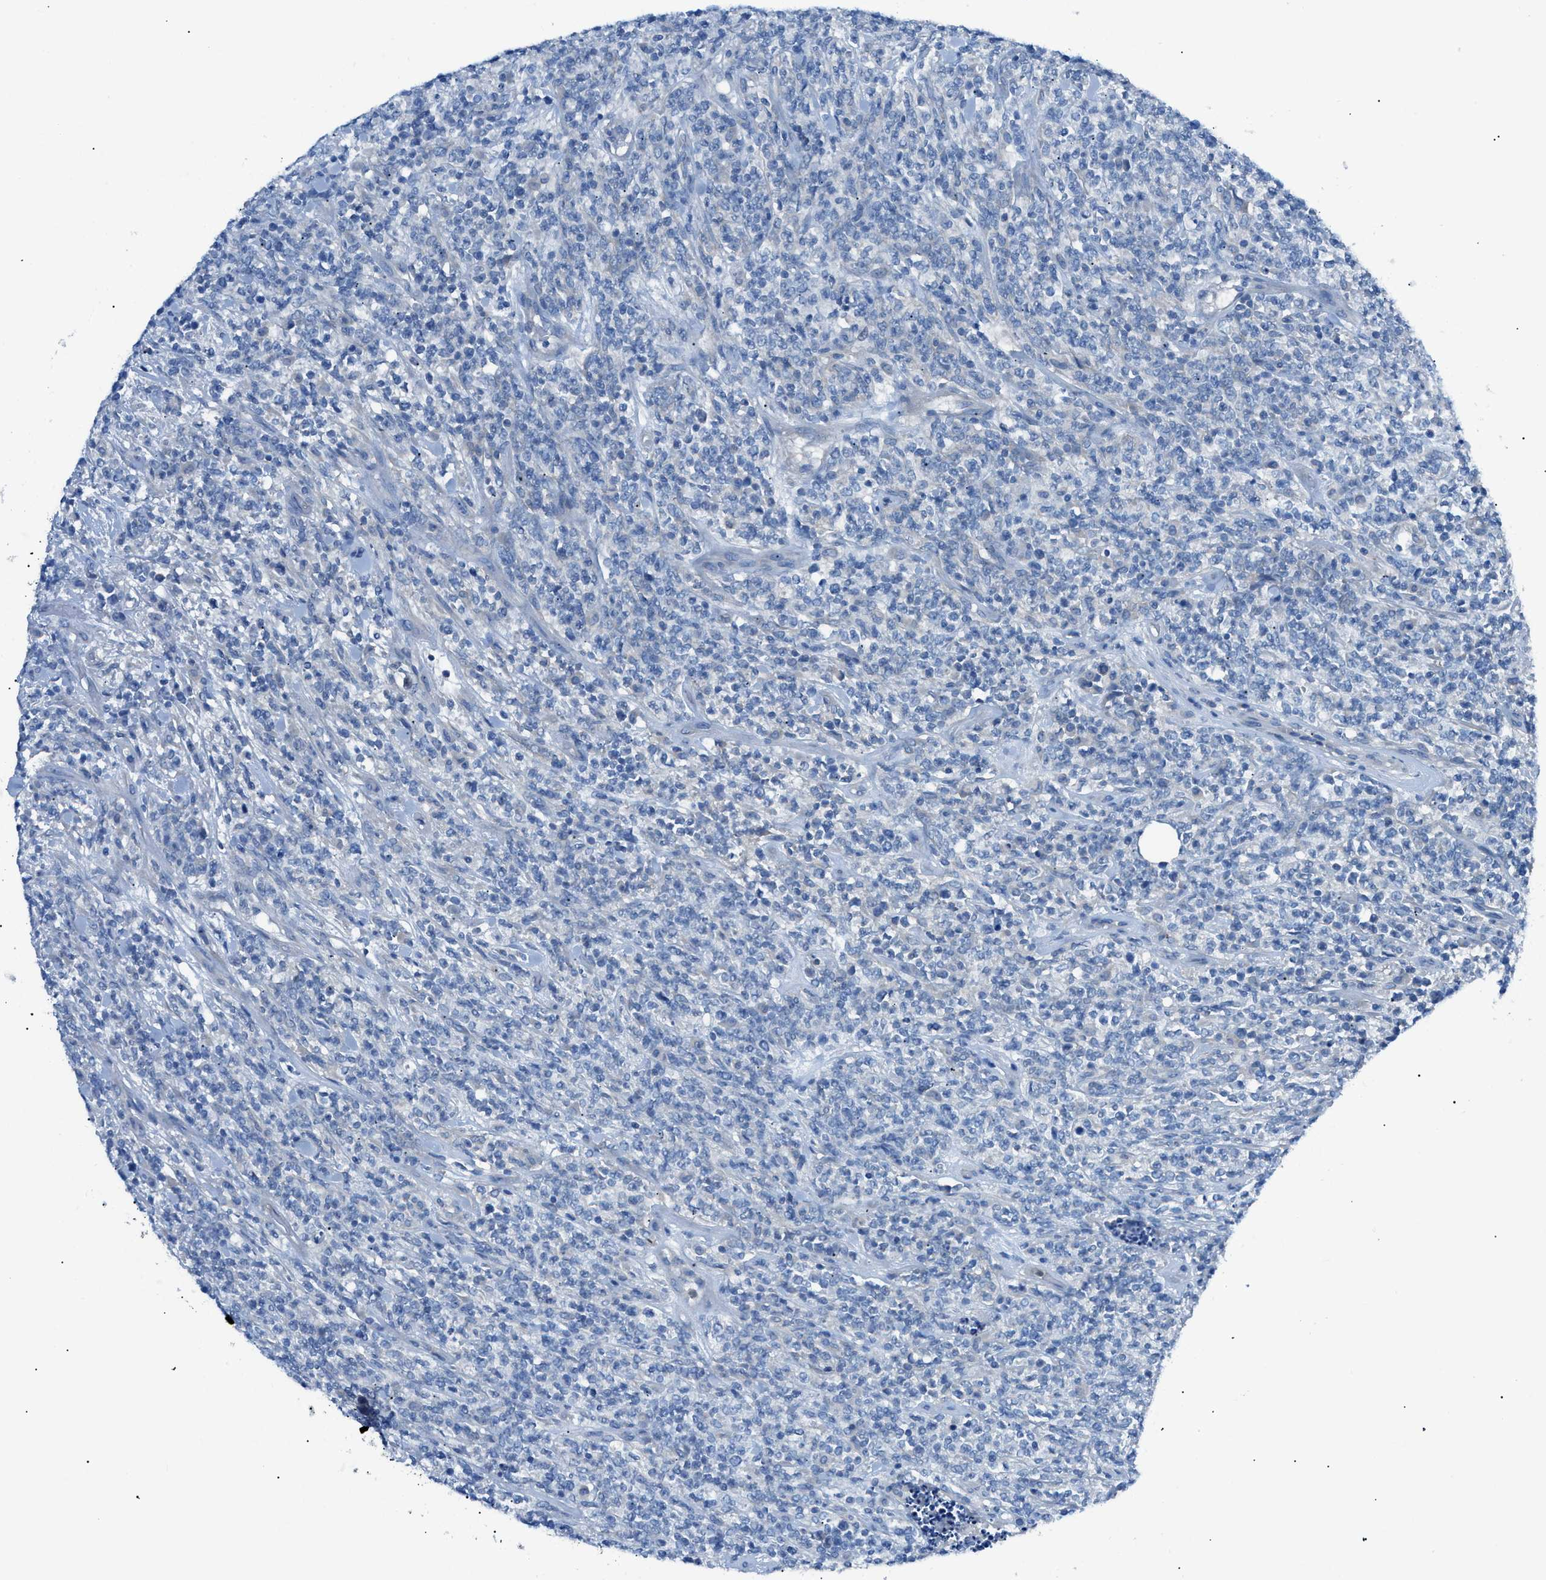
{"staining": {"intensity": "negative", "quantity": "none", "location": "none"}, "tissue": "lymphoma", "cell_type": "Tumor cells", "image_type": "cancer", "snomed": [{"axis": "morphology", "description": "Malignant lymphoma, non-Hodgkin's type, High grade"}, {"axis": "topography", "description": "Soft tissue"}], "caption": "A high-resolution photomicrograph shows IHC staining of high-grade malignant lymphoma, non-Hodgkin's type, which reveals no significant expression in tumor cells.", "gene": "C5AR2", "patient": {"sex": "male", "age": 18}}